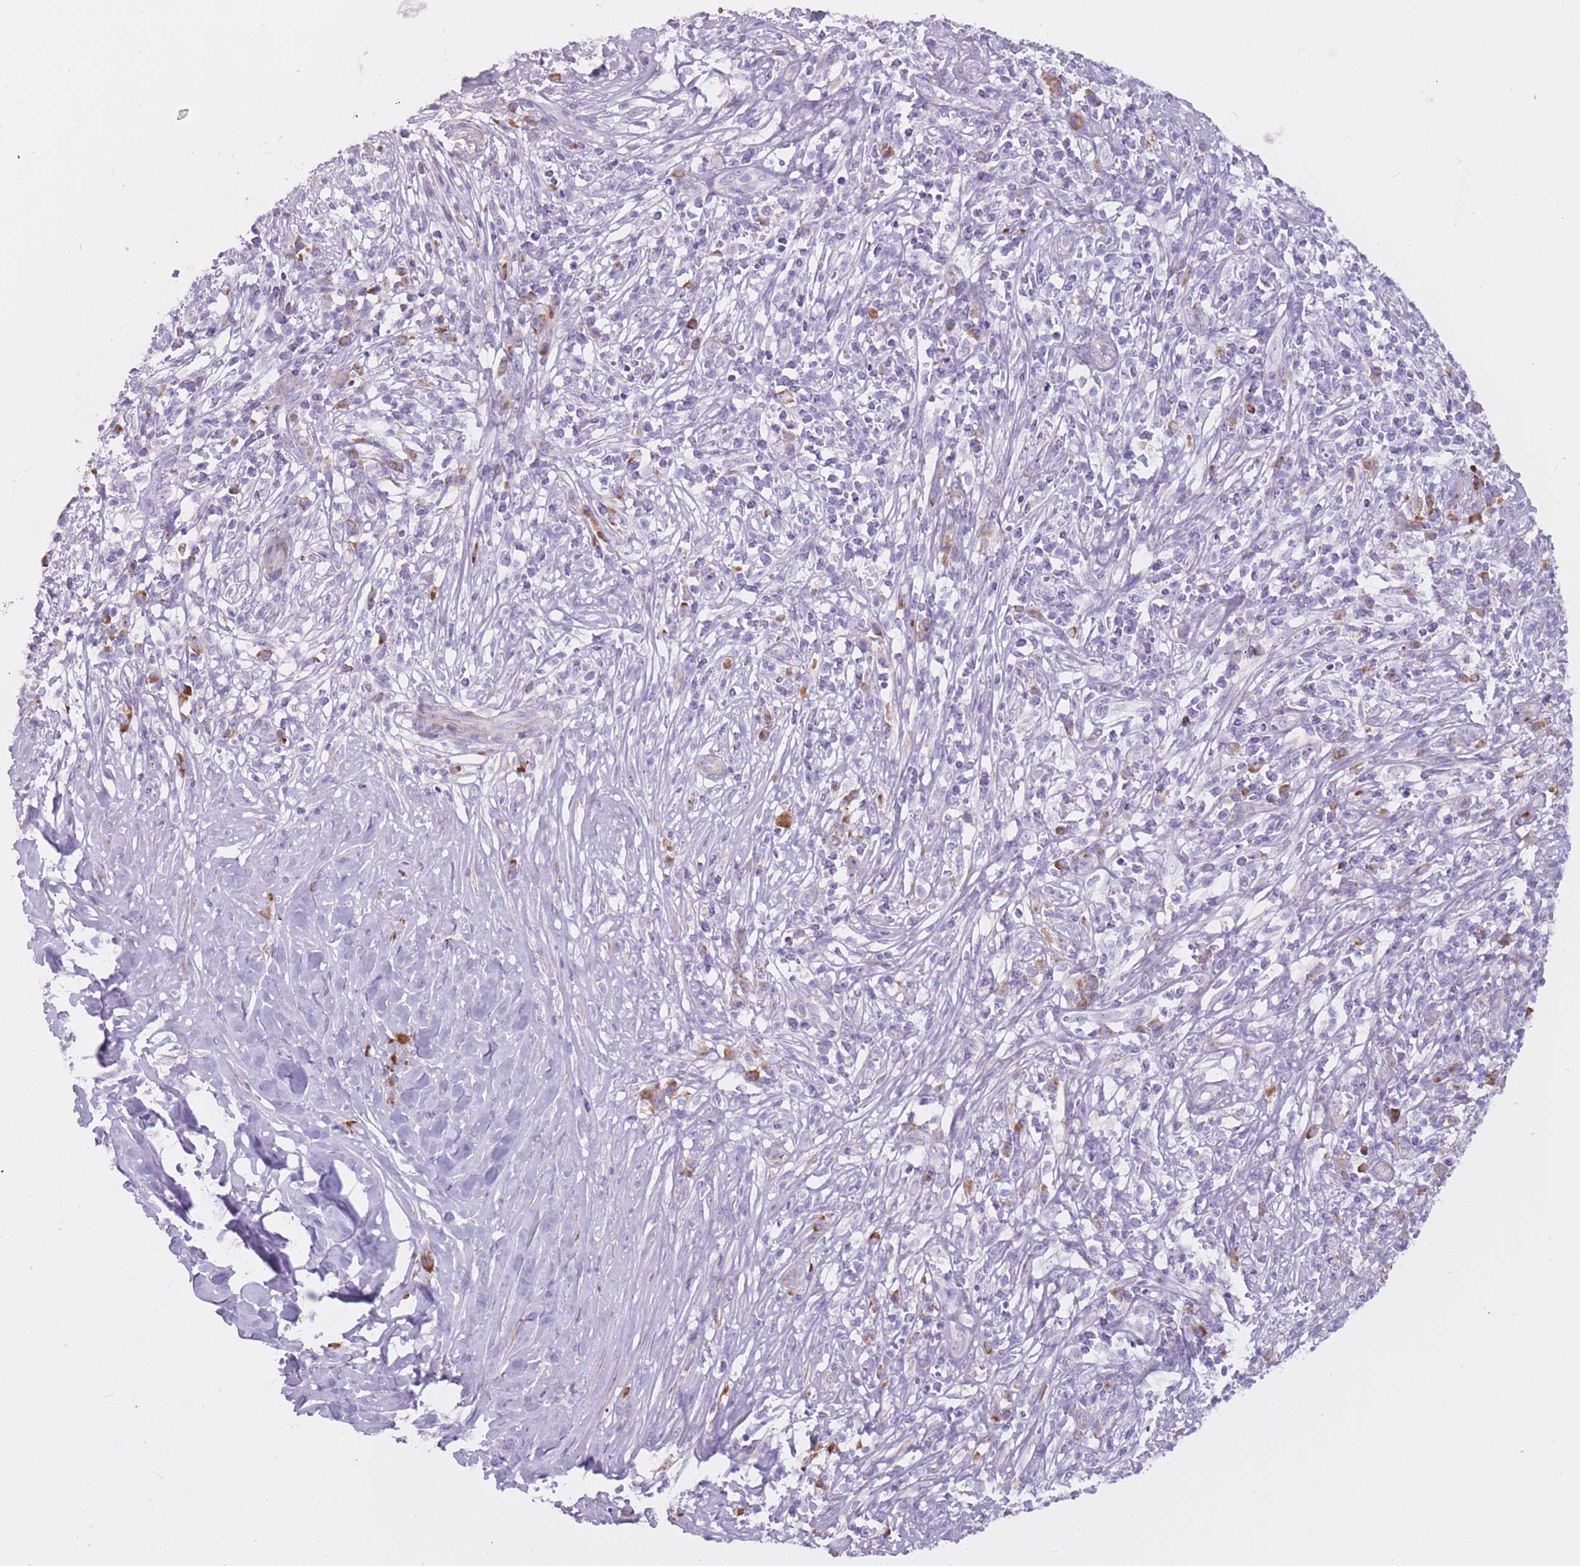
{"staining": {"intensity": "negative", "quantity": "none", "location": "none"}, "tissue": "melanoma", "cell_type": "Tumor cells", "image_type": "cancer", "snomed": [{"axis": "morphology", "description": "Malignant melanoma, NOS"}, {"axis": "topography", "description": "Skin"}], "caption": "A high-resolution photomicrograph shows immunohistochemistry (IHC) staining of melanoma, which displays no significant positivity in tumor cells.", "gene": "RPL18", "patient": {"sex": "male", "age": 66}}